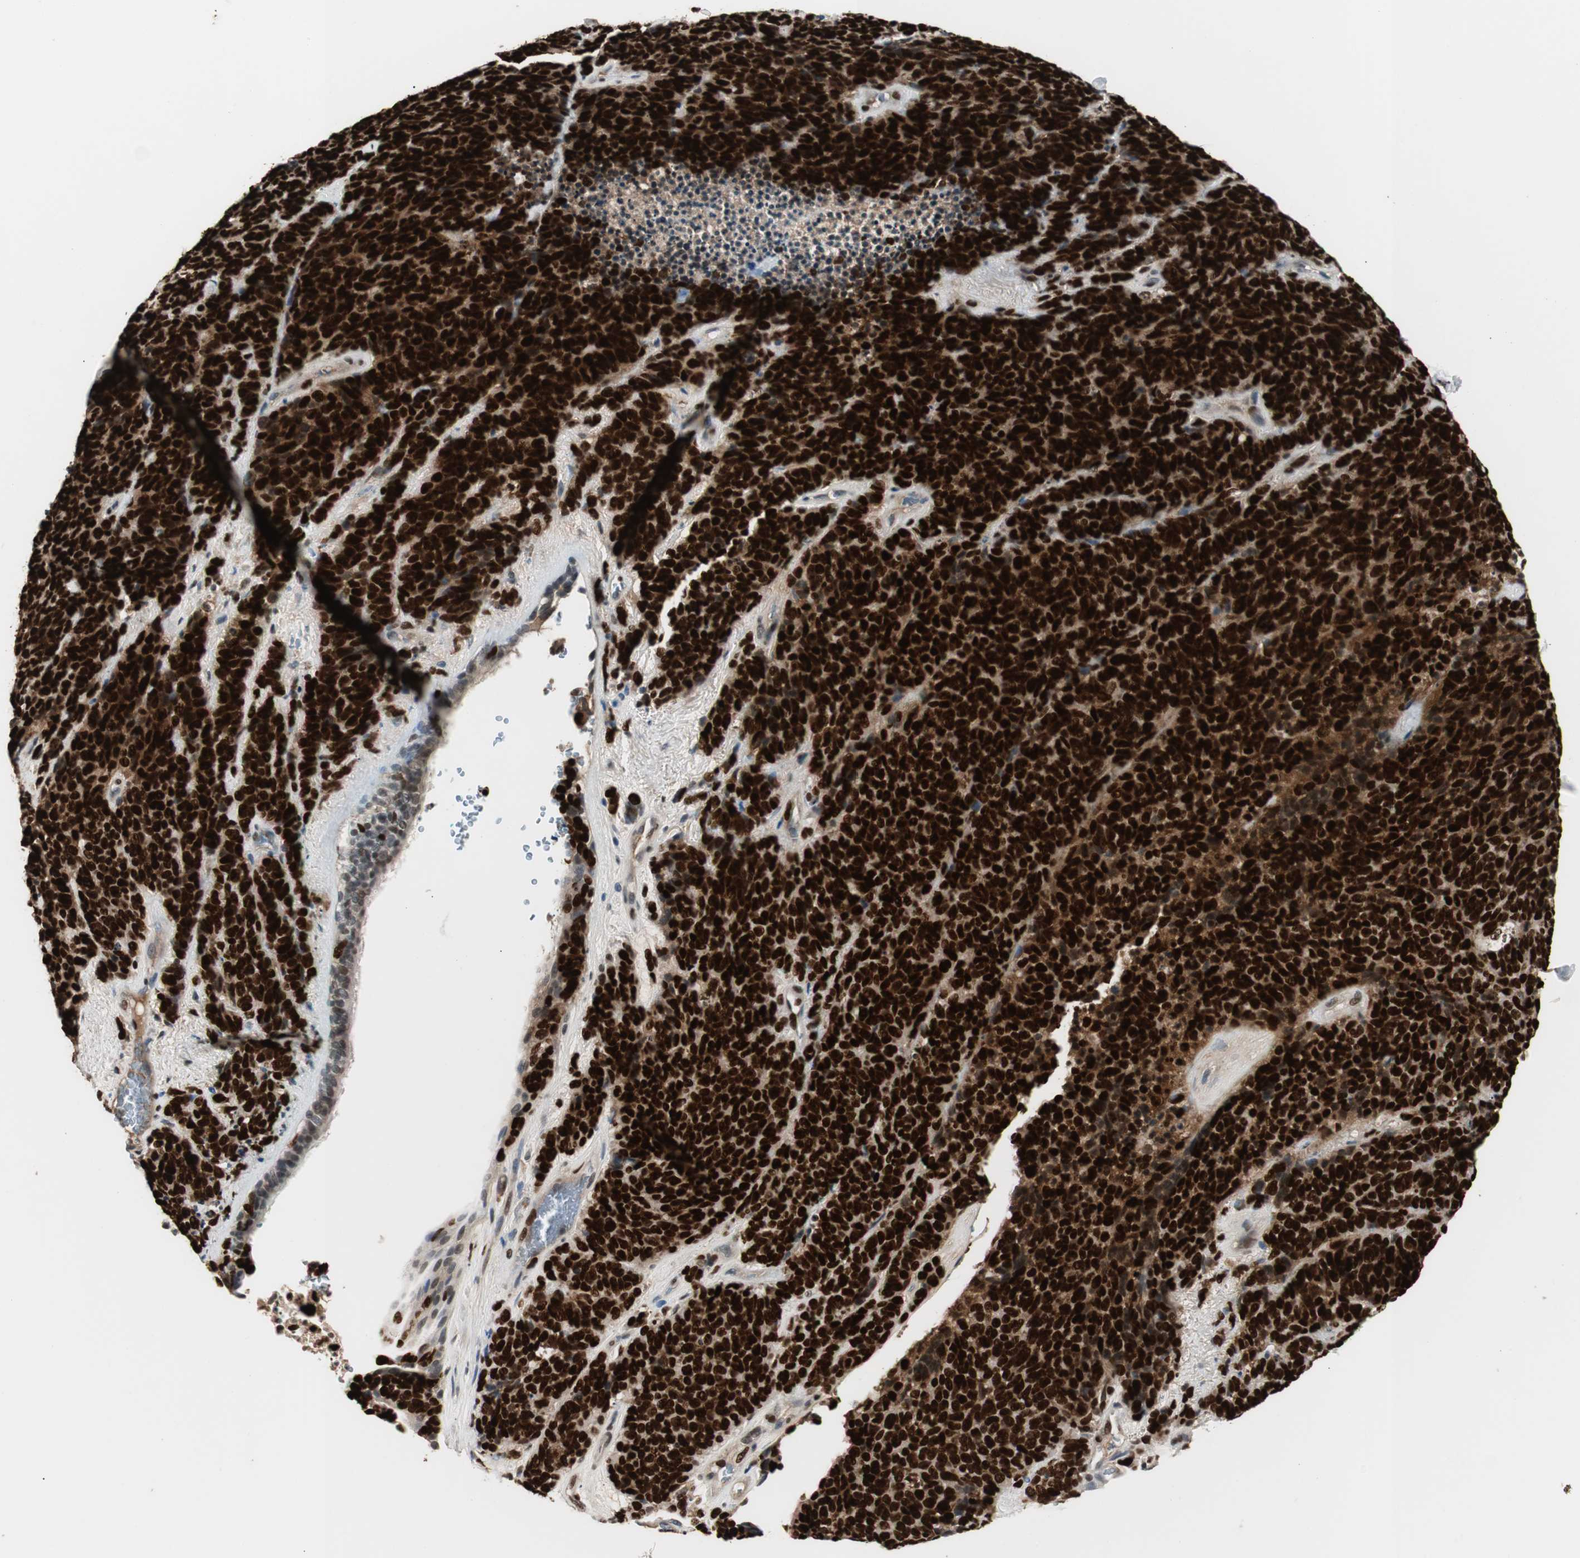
{"staining": {"intensity": "strong", "quantity": ">75%", "location": "nuclear"}, "tissue": "lung cancer", "cell_type": "Tumor cells", "image_type": "cancer", "snomed": [{"axis": "morphology", "description": "Neoplasm, malignant, NOS"}, {"axis": "topography", "description": "Lung"}], "caption": "Brown immunohistochemical staining in human lung malignant neoplasm displays strong nuclear positivity in about >75% of tumor cells. (brown staining indicates protein expression, while blue staining denotes nuclei).", "gene": "FEN1", "patient": {"sex": "female", "age": 58}}